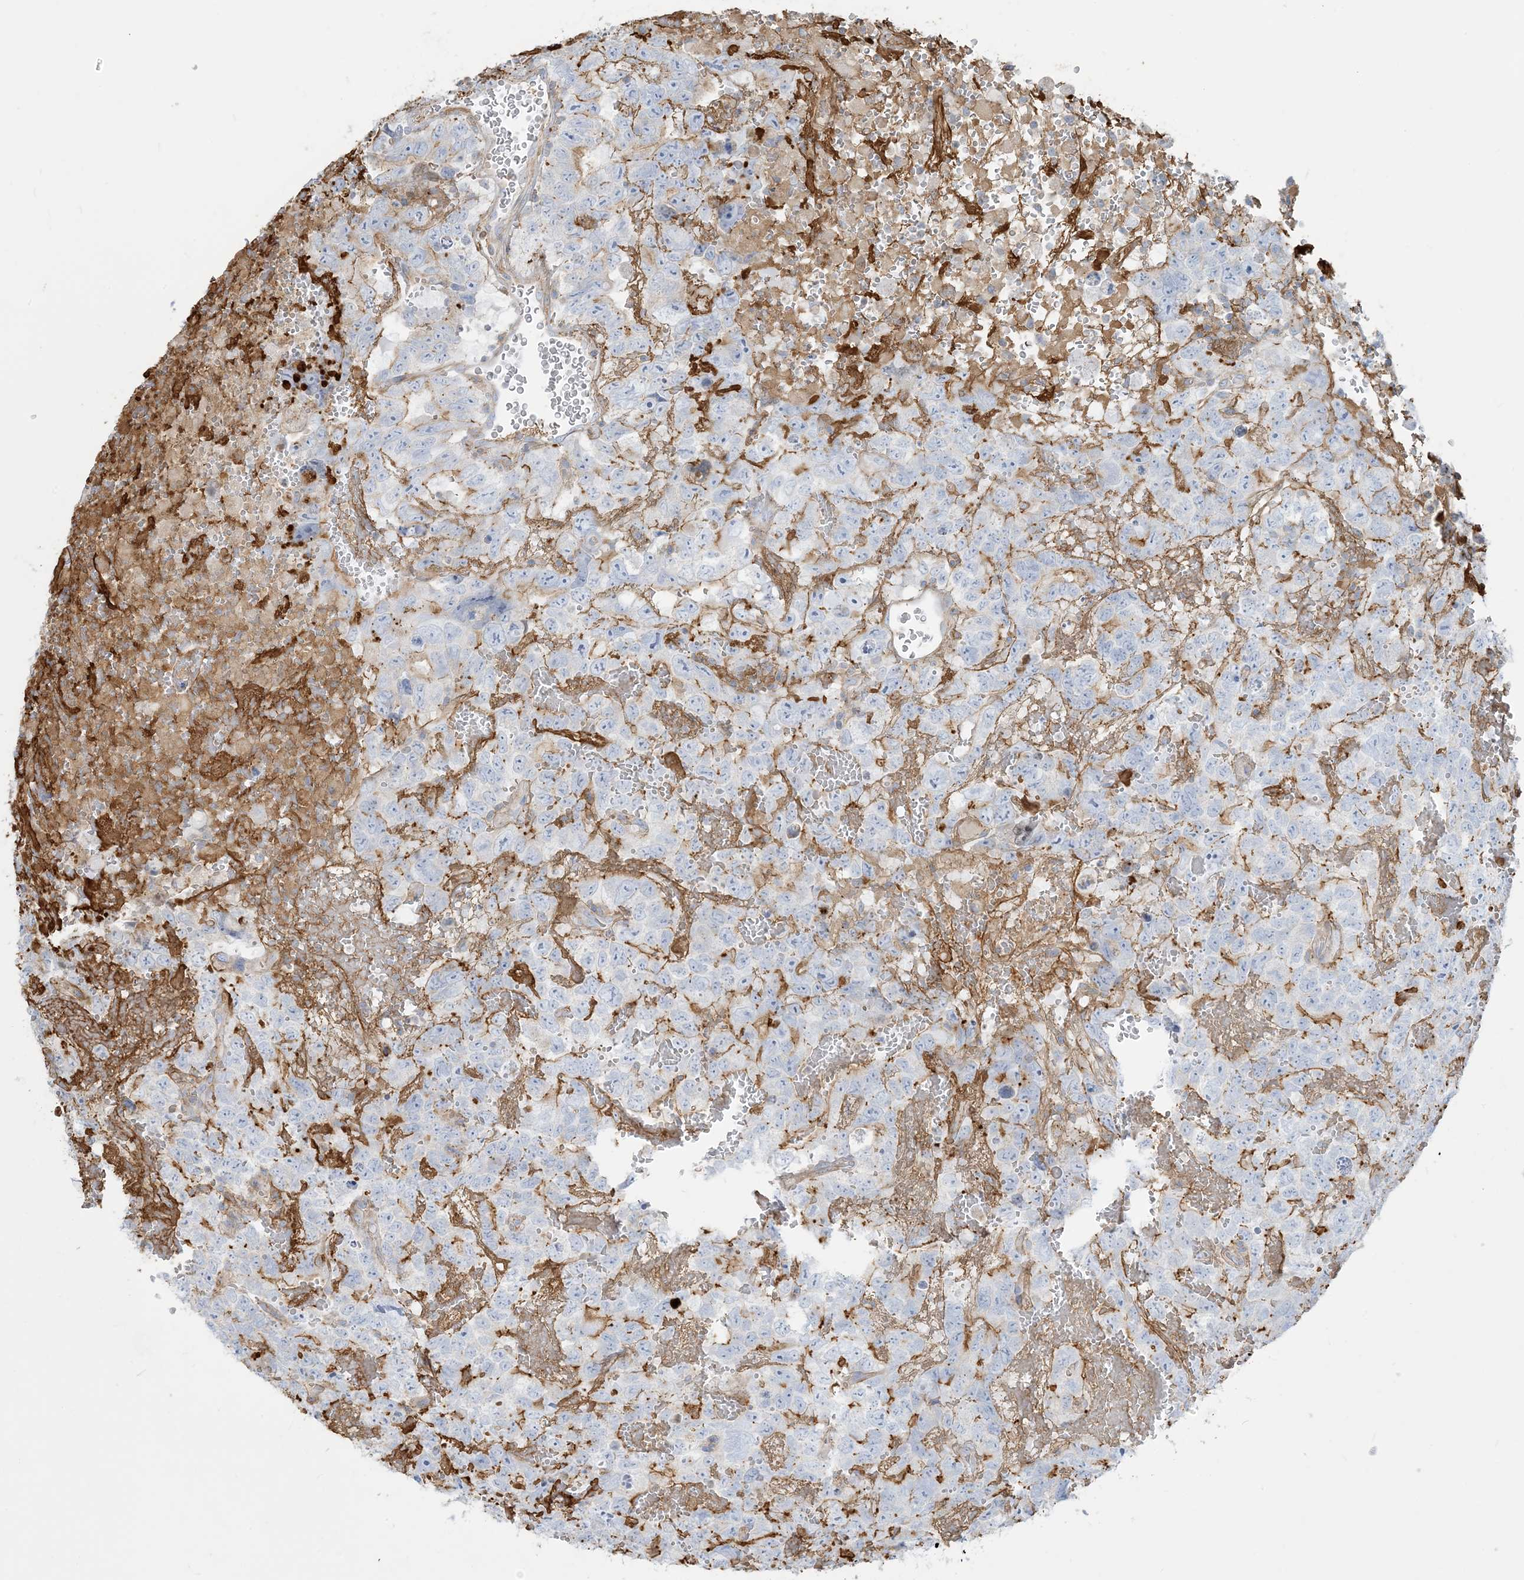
{"staining": {"intensity": "weak", "quantity": "<25%", "location": "cytoplasmic/membranous"}, "tissue": "testis cancer", "cell_type": "Tumor cells", "image_type": "cancer", "snomed": [{"axis": "morphology", "description": "Carcinoma, Embryonal, NOS"}, {"axis": "topography", "description": "Testis"}], "caption": "Immunohistochemistry image of neoplastic tissue: embryonal carcinoma (testis) stained with DAB (3,3'-diaminobenzidine) reveals no significant protein staining in tumor cells.", "gene": "GTF3C2", "patient": {"sex": "male", "age": 45}}